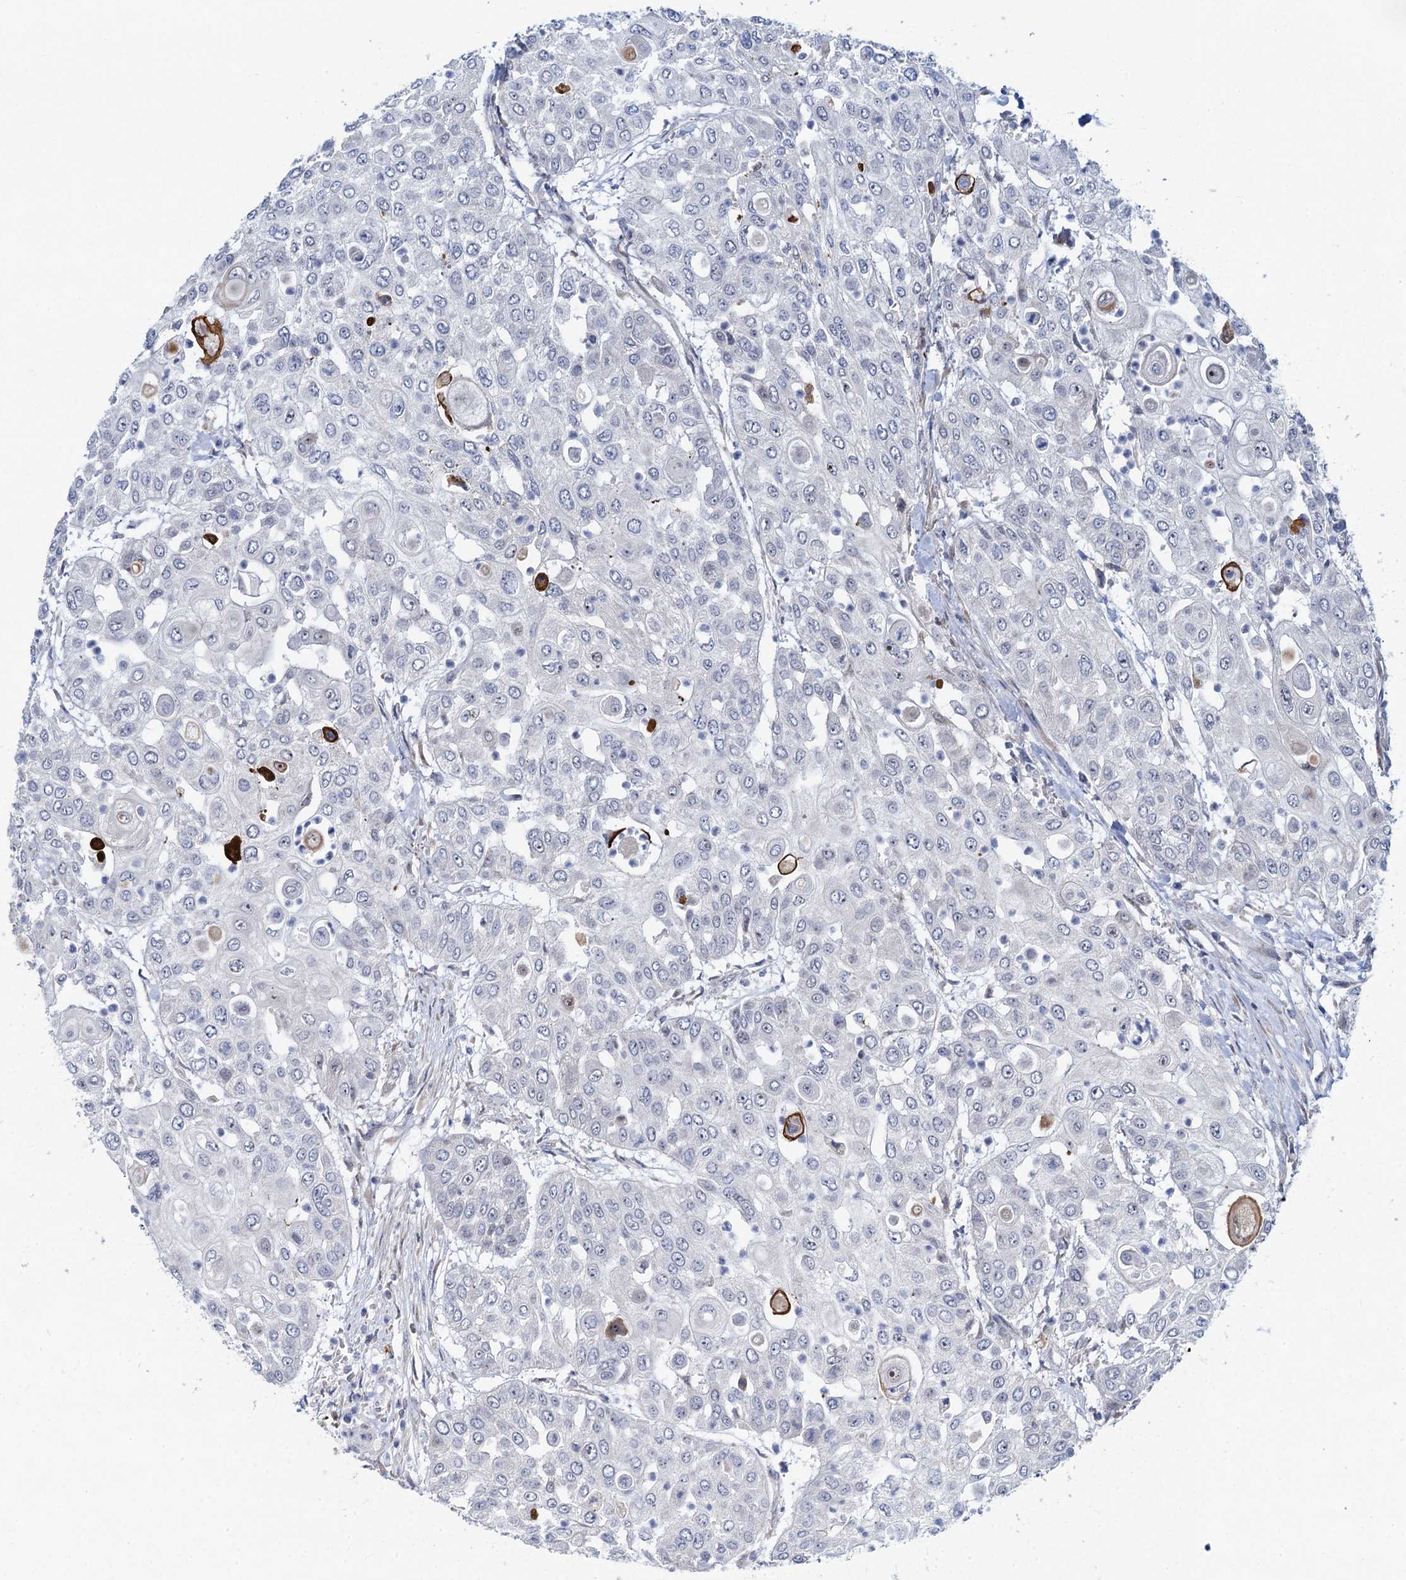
{"staining": {"intensity": "strong", "quantity": "<25%", "location": "cytoplasmic/membranous"}, "tissue": "urothelial cancer", "cell_type": "Tumor cells", "image_type": "cancer", "snomed": [{"axis": "morphology", "description": "Urothelial carcinoma, High grade"}, {"axis": "topography", "description": "Urinary bladder"}], "caption": "Tumor cells reveal strong cytoplasmic/membranous positivity in about <25% of cells in urothelial carcinoma (high-grade).", "gene": "QPCTL", "patient": {"sex": "female", "age": 79}}